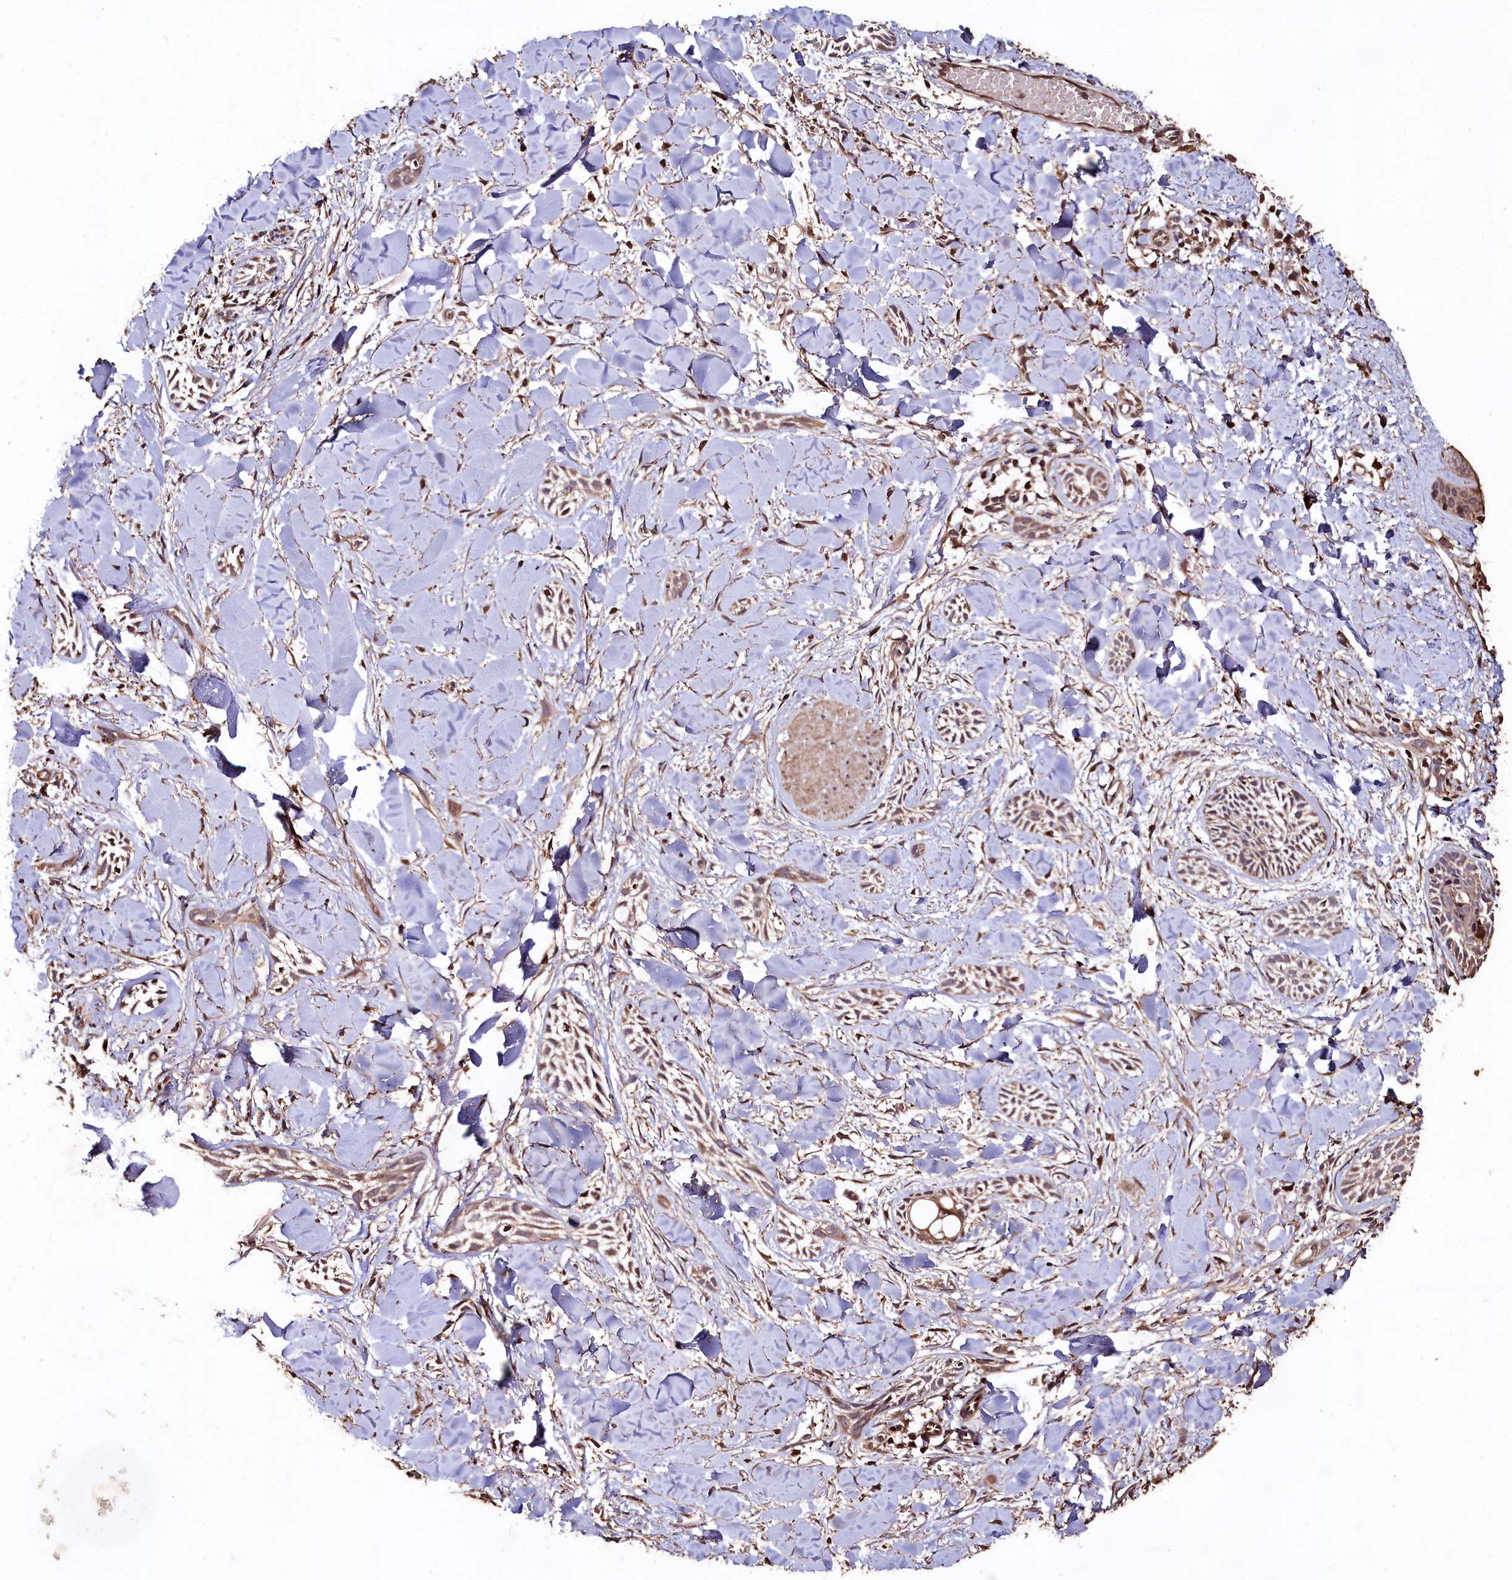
{"staining": {"intensity": "weak", "quantity": "<25%", "location": "cytoplasmic/membranous"}, "tissue": "skin cancer", "cell_type": "Tumor cells", "image_type": "cancer", "snomed": [{"axis": "morphology", "description": "Basal cell carcinoma"}, {"axis": "topography", "description": "Skin"}], "caption": "Photomicrograph shows no significant protein staining in tumor cells of basal cell carcinoma (skin). Brightfield microscopy of IHC stained with DAB (3,3'-diaminobenzidine) (brown) and hematoxylin (blue), captured at high magnification.", "gene": "TMEM98", "patient": {"sex": "female", "age": 59}}